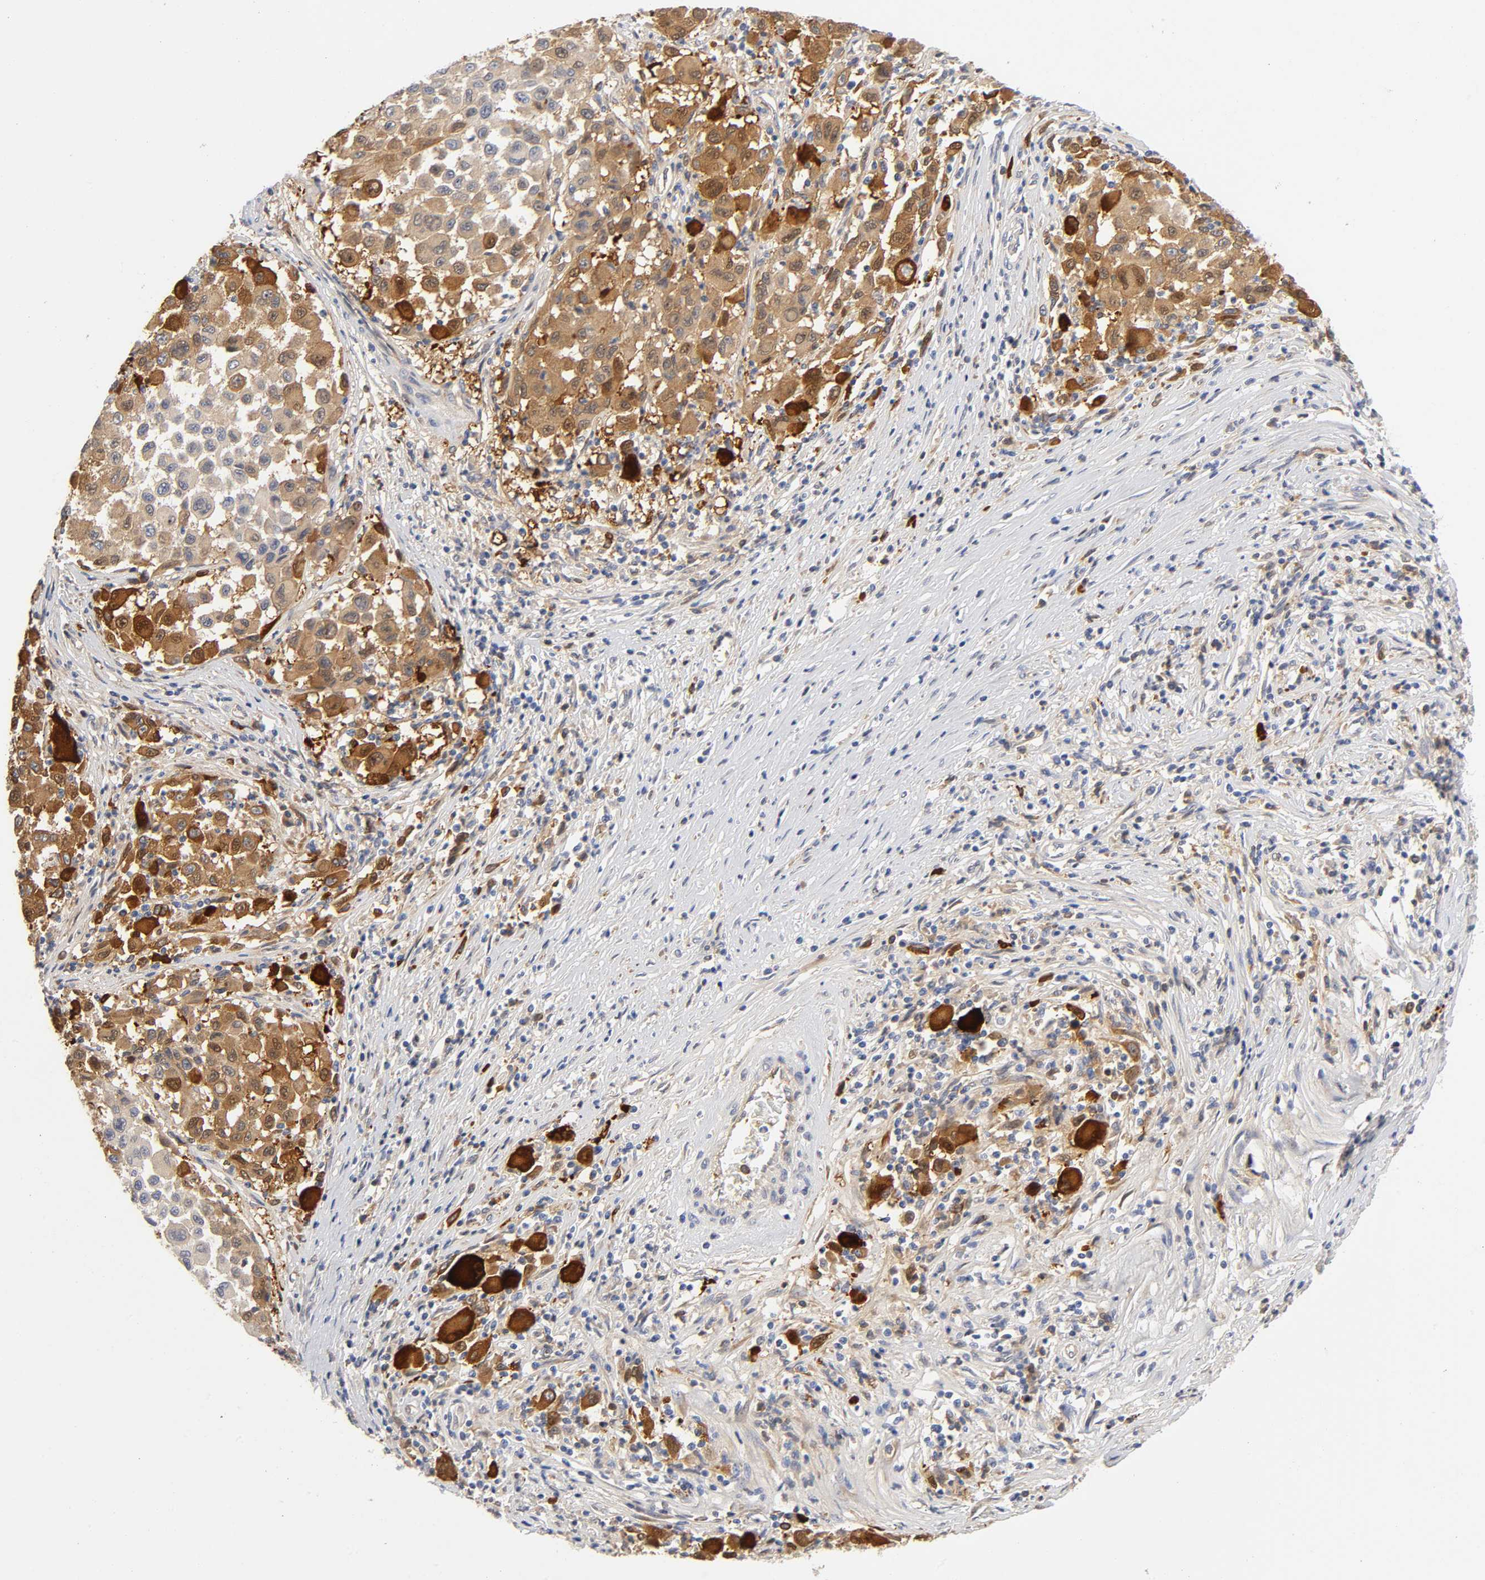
{"staining": {"intensity": "moderate", "quantity": ">75%", "location": "cytoplasmic/membranous"}, "tissue": "melanoma", "cell_type": "Tumor cells", "image_type": "cancer", "snomed": [{"axis": "morphology", "description": "Malignant melanoma, Metastatic site"}, {"axis": "topography", "description": "Lymph node"}], "caption": "There is medium levels of moderate cytoplasmic/membranous positivity in tumor cells of malignant melanoma (metastatic site), as demonstrated by immunohistochemical staining (brown color).", "gene": "NOVA1", "patient": {"sex": "male", "age": 61}}